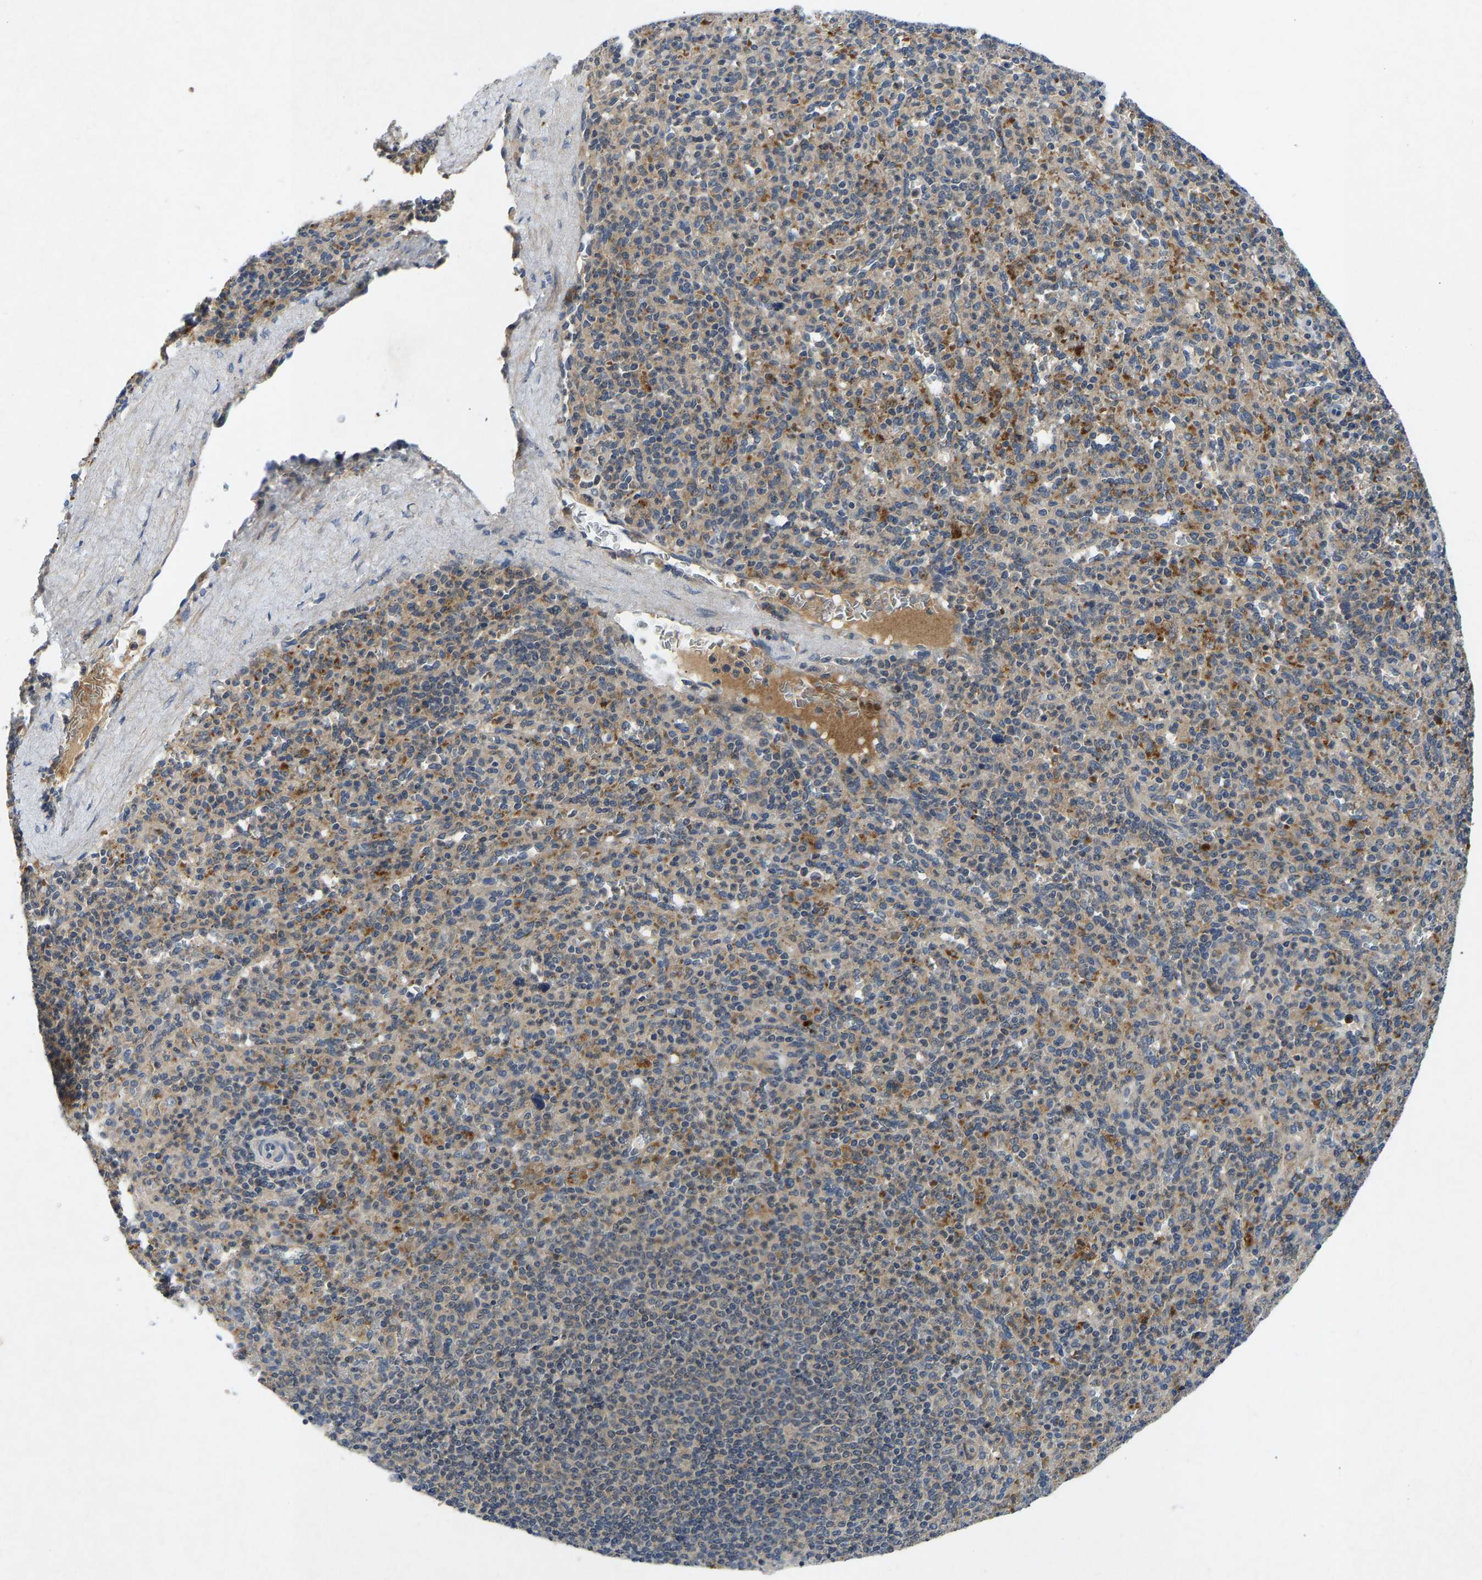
{"staining": {"intensity": "moderate", "quantity": ">75%", "location": "cytoplasmic/membranous"}, "tissue": "spleen", "cell_type": "Cells in red pulp", "image_type": "normal", "snomed": [{"axis": "morphology", "description": "Normal tissue, NOS"}, {"axis": "topography", "description": "Spleen"}], "caption": "This is a histology image of immunohistochemistry staining of benign spleen, which shows moderate staining in the cytoplasmic/membranous of cells in red pulp.", "gene": "PDE7A", "patient": {"sex": "male", "age": 36}}